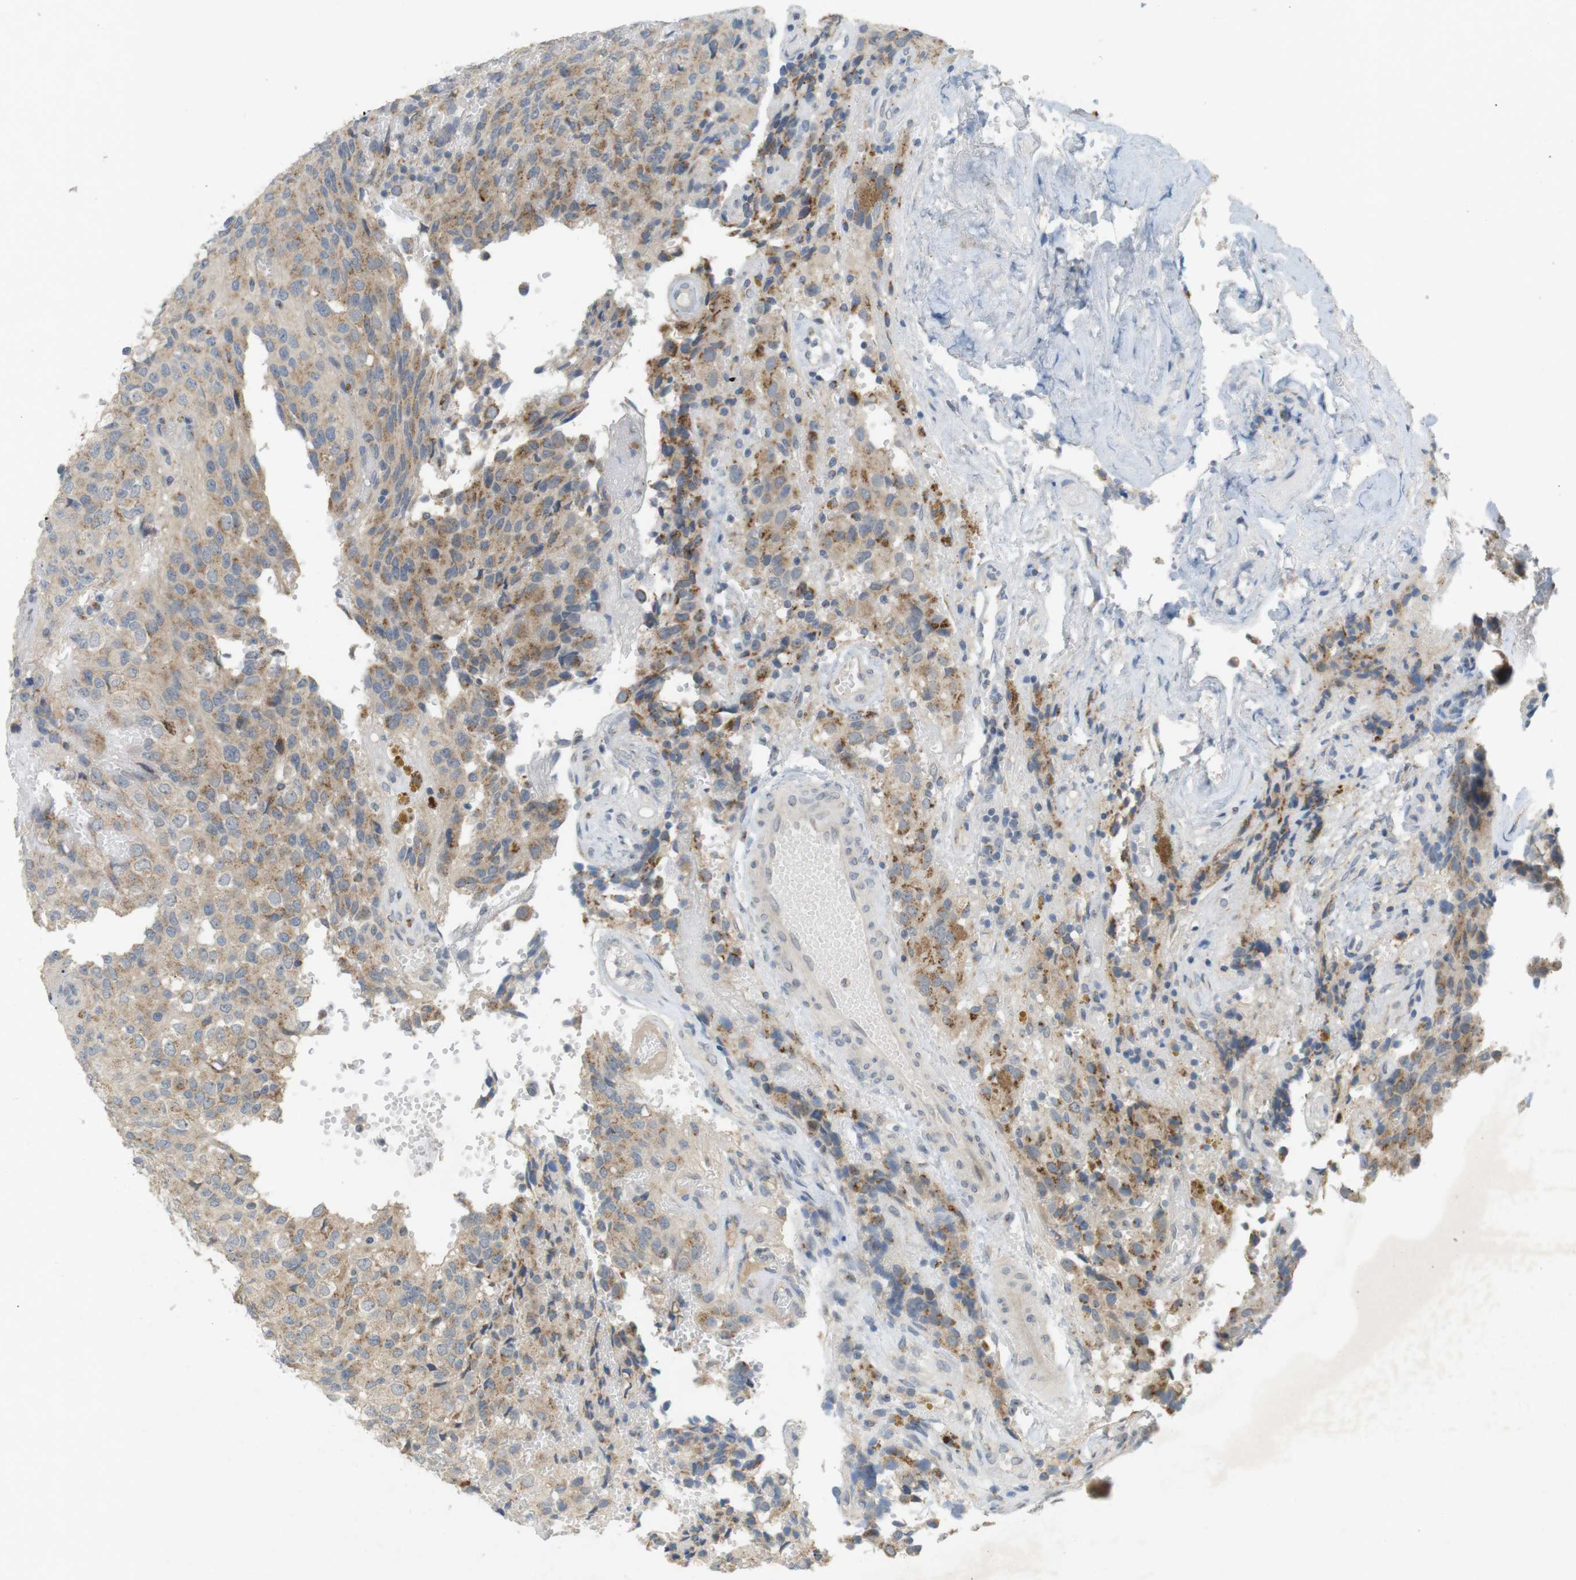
{"staining": {"intensity": "moderate", "quantity": ">75%", "location": "cytoplasmic/membranous"}, "tissue": "glioma", "cell_type": "Tumor cells", "image_type": "cancer", "snomed": [{"axis": "morphology", "description": "Glioma, malignant, High grade"}, {"axis": "topography", "description": "Brain"}], "caption": "Protein expression analysis of human malignant glioma (high-grade) reveals moderate cytoplasmic/membranous staining in approximately >75% of tumor cells.", "gene": "YIPF3", "patient": {"sex": "male", "age": 32}}